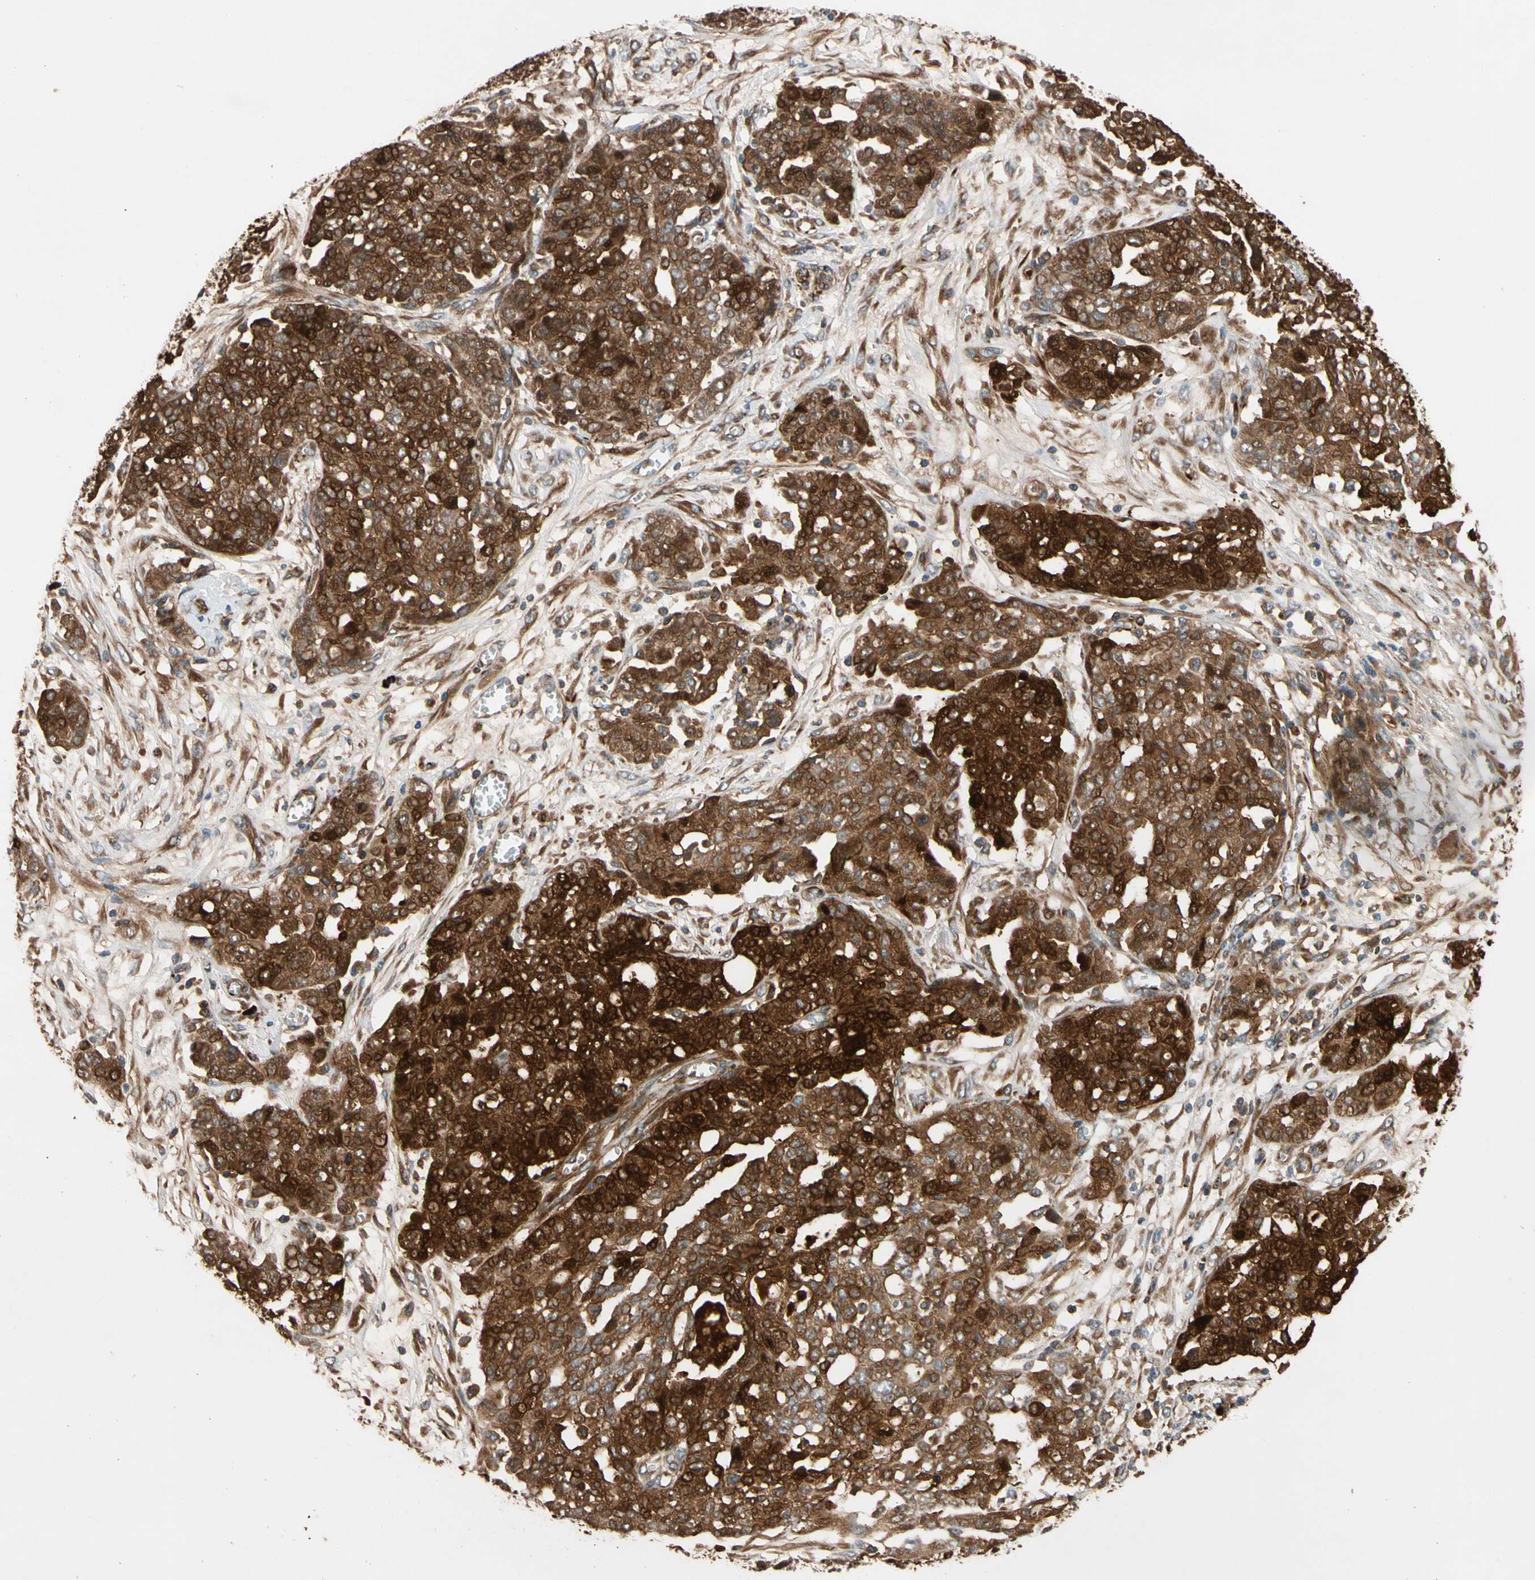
{"staining": {"intensity": "strong", "quantity": ">75%", "location": "cytoplasmic/membranous"}, "tissue": "ovarian cancer", "cell_type": "Tumor cells", "image_type": "cancer", "snomed": [{"axis": "morphology", "description": "Cystadenocarcinoma, serous, NOS"}, {"axis": "topography", "description": "Soft tissue"}, {"axis": "topography", "description": "Ovary"}], "caption": "Immunohistochemistry (IHC) (DAB (3,3'-diaminobenzidine)) staining of human ovarian serous cystadenocarcinoma demonstrates strong cytoplasmic/membranous protein expression in about >75% of tumor cells.", "gene": "FGD6", "patient": {"sex": "female", "age": 57}}